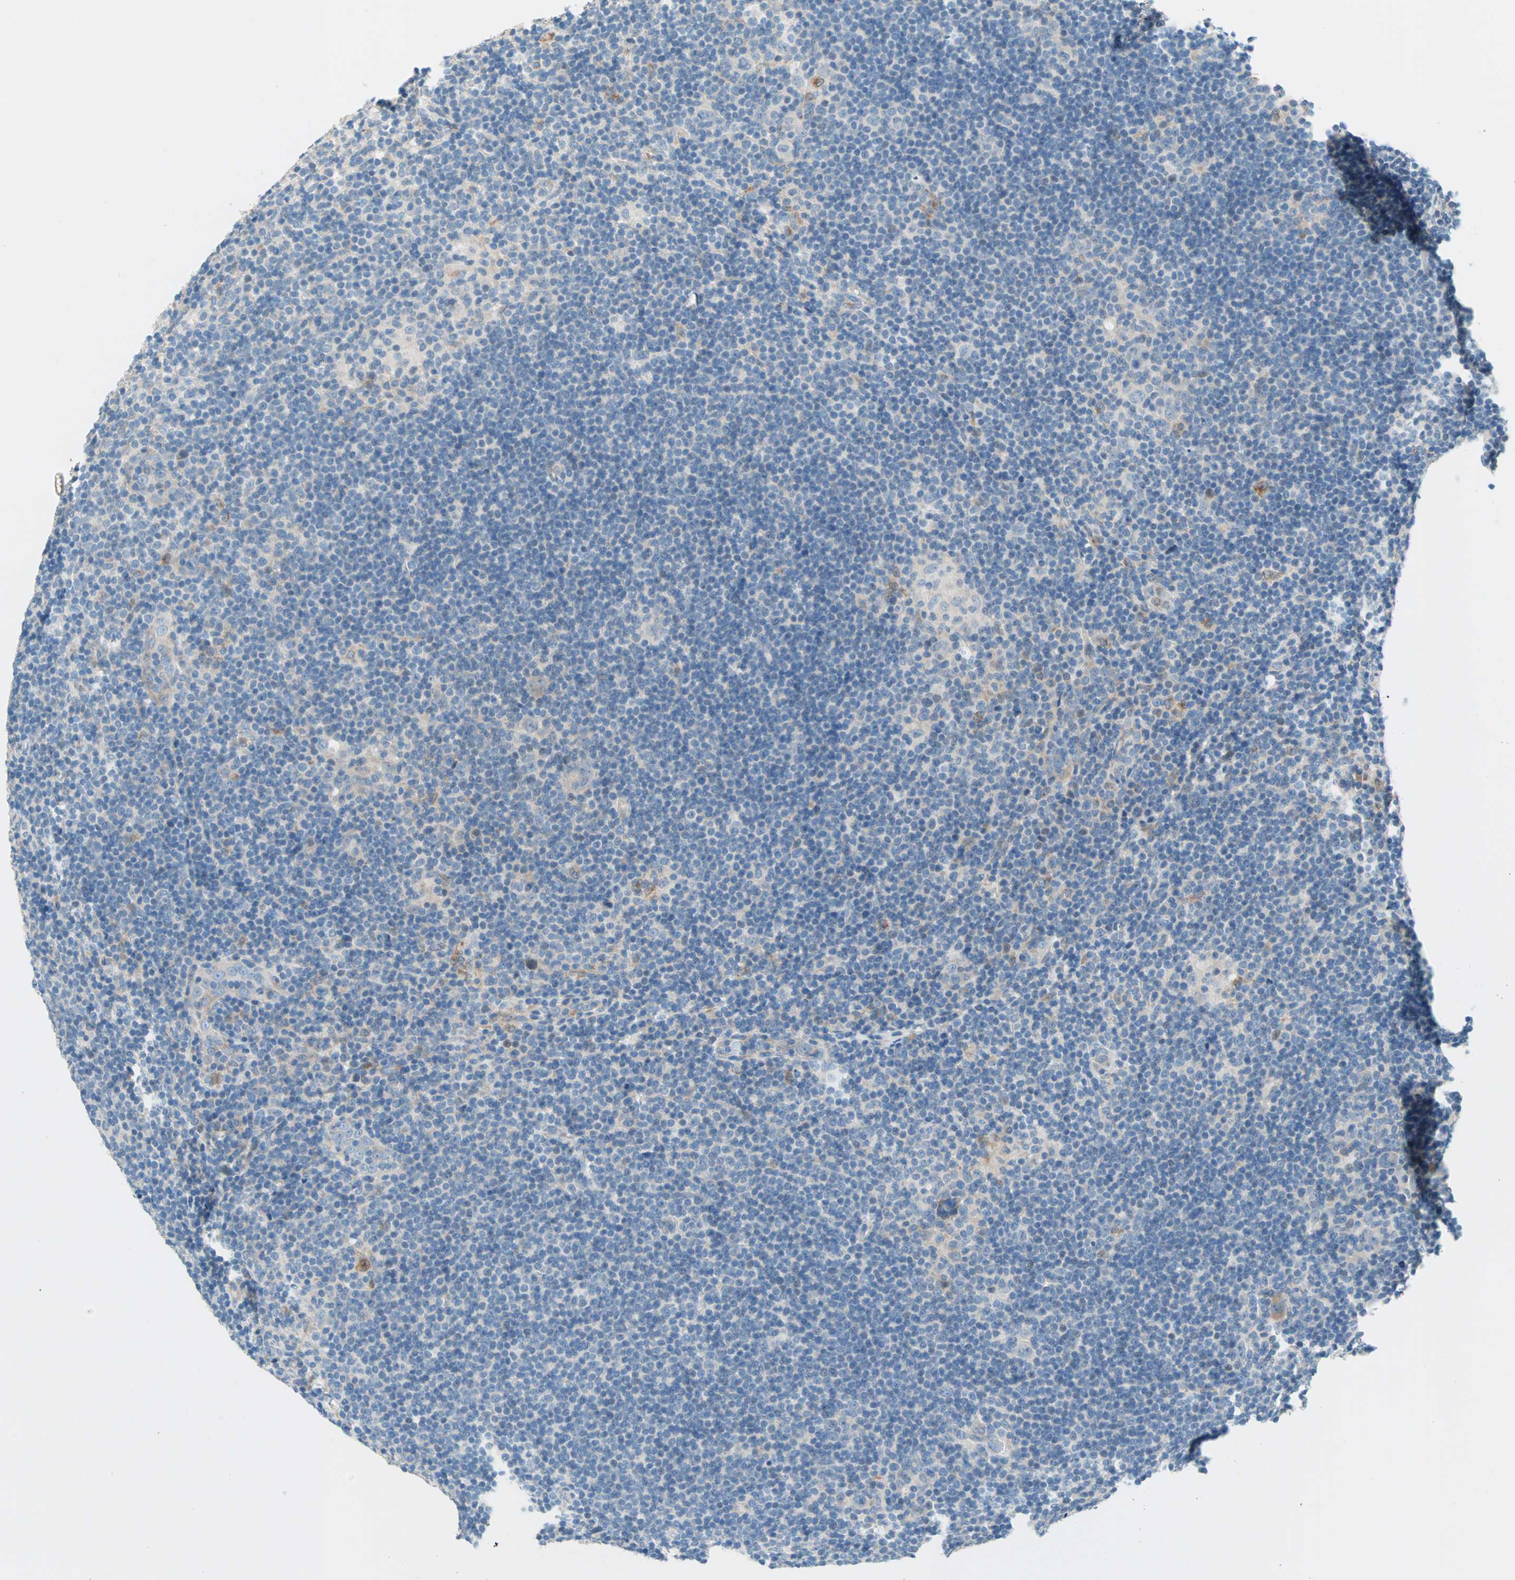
{"staining": {"intensity": "weak", "quantity": "<25%", "location": "cytoplasmic/membranous"}, "tissue": "lymphoma", "cell_type": "Tumor cells", "image_type": "cancer", "snomed": [{"axis": "morphology", "description": "Hodgkin's disease, NOS"}, {"axis": "topography", "description": "Lymph node"}], "caption": "Immunohistochemistry (IHC) photomicrograph of neoplastic tissue: lymphoma stained with DAB exhibits no significant protein expression in tumor cells.", "gene": "TMEM163", "patient": {"sex": "female", "age": 57}}